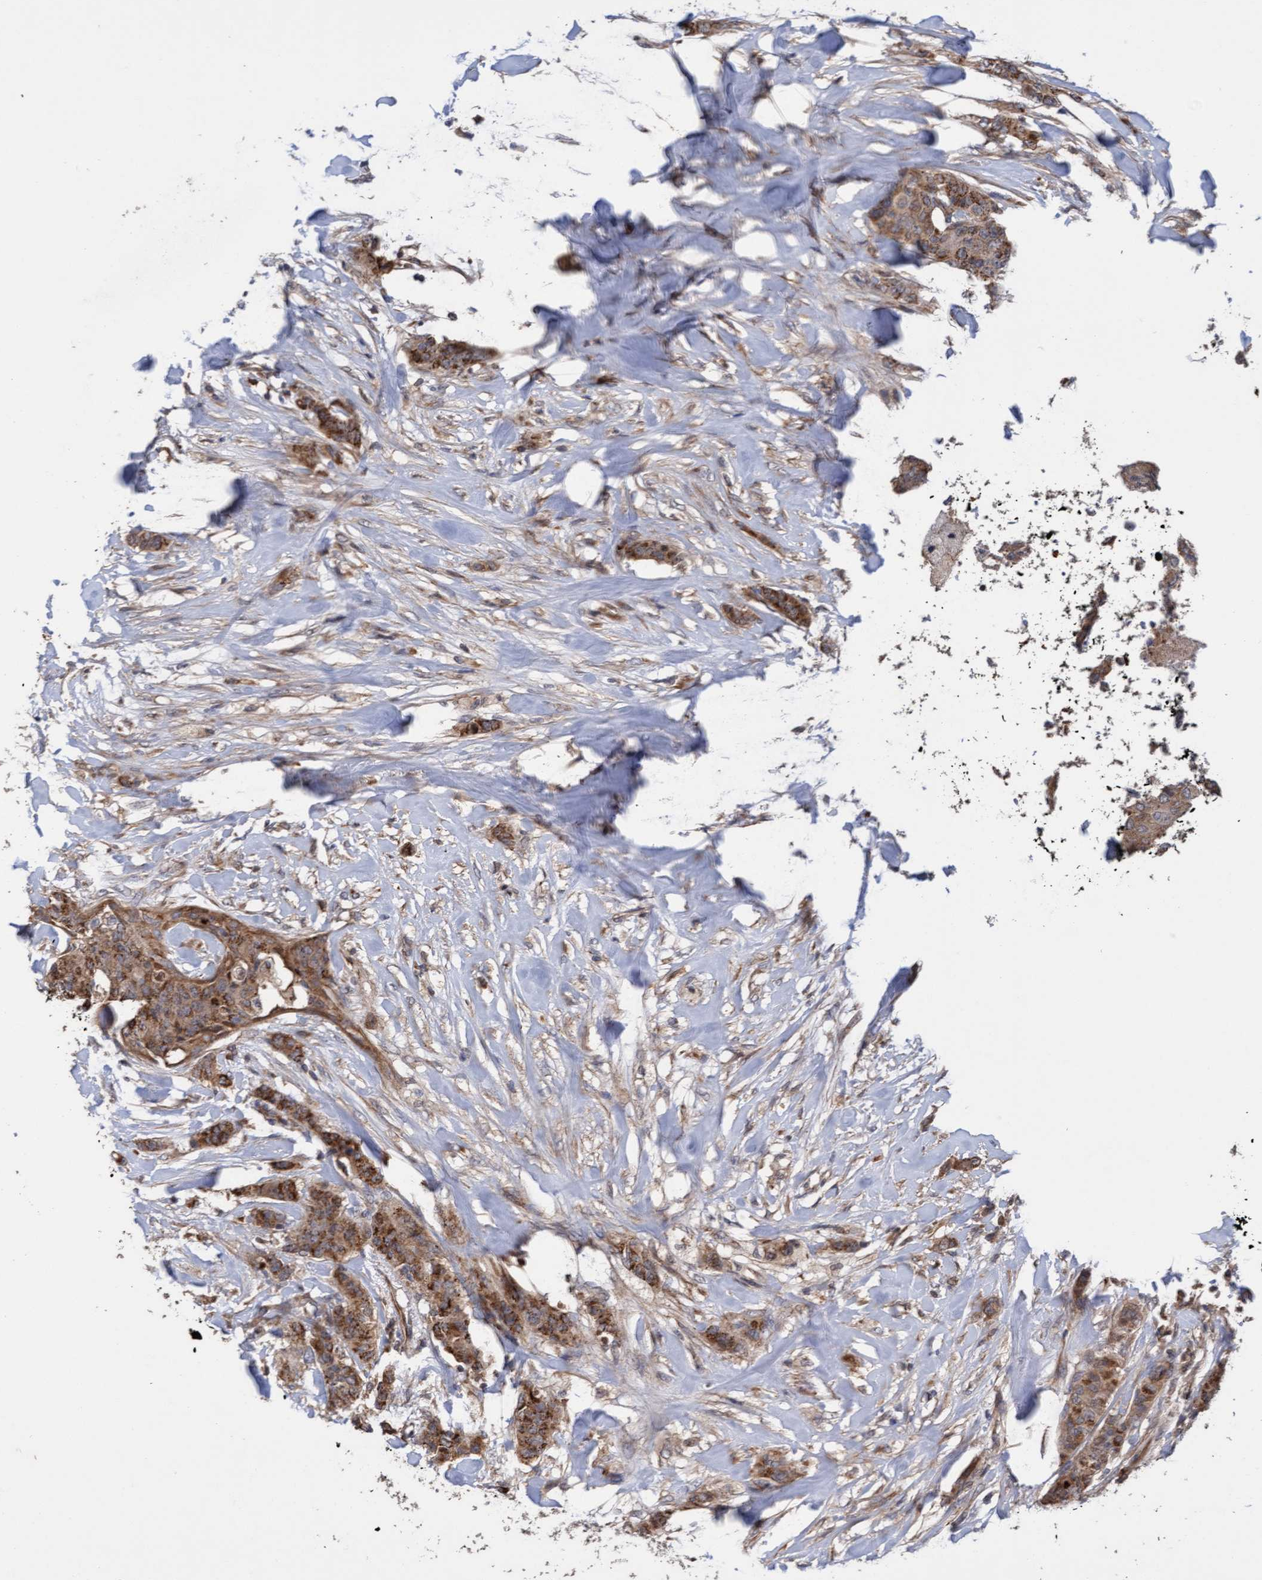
{"staining": {"intensity": "moderate", "quantity": ">75%", "location": "cytoplasmic/membranous"}, "tissue": "breast cancer", "cell_type": "Tumor cells", "image_type": "cancer", "snomed": [{"axis": "morphology", "description": "Normal tissue, NOS"}, {"axis": "morphology", "description": "Duct carcinoma"}, {"axis": "topography", "description": "Breast"}], "caption": "Protein expression analysis of breast invasive ductal carcinoma shows moderate cytoplasmic/membranous expression in approximately >75% of tumor cells.", "gene": "ITFG1", "patient": {"sex": "female", "age": 40}}